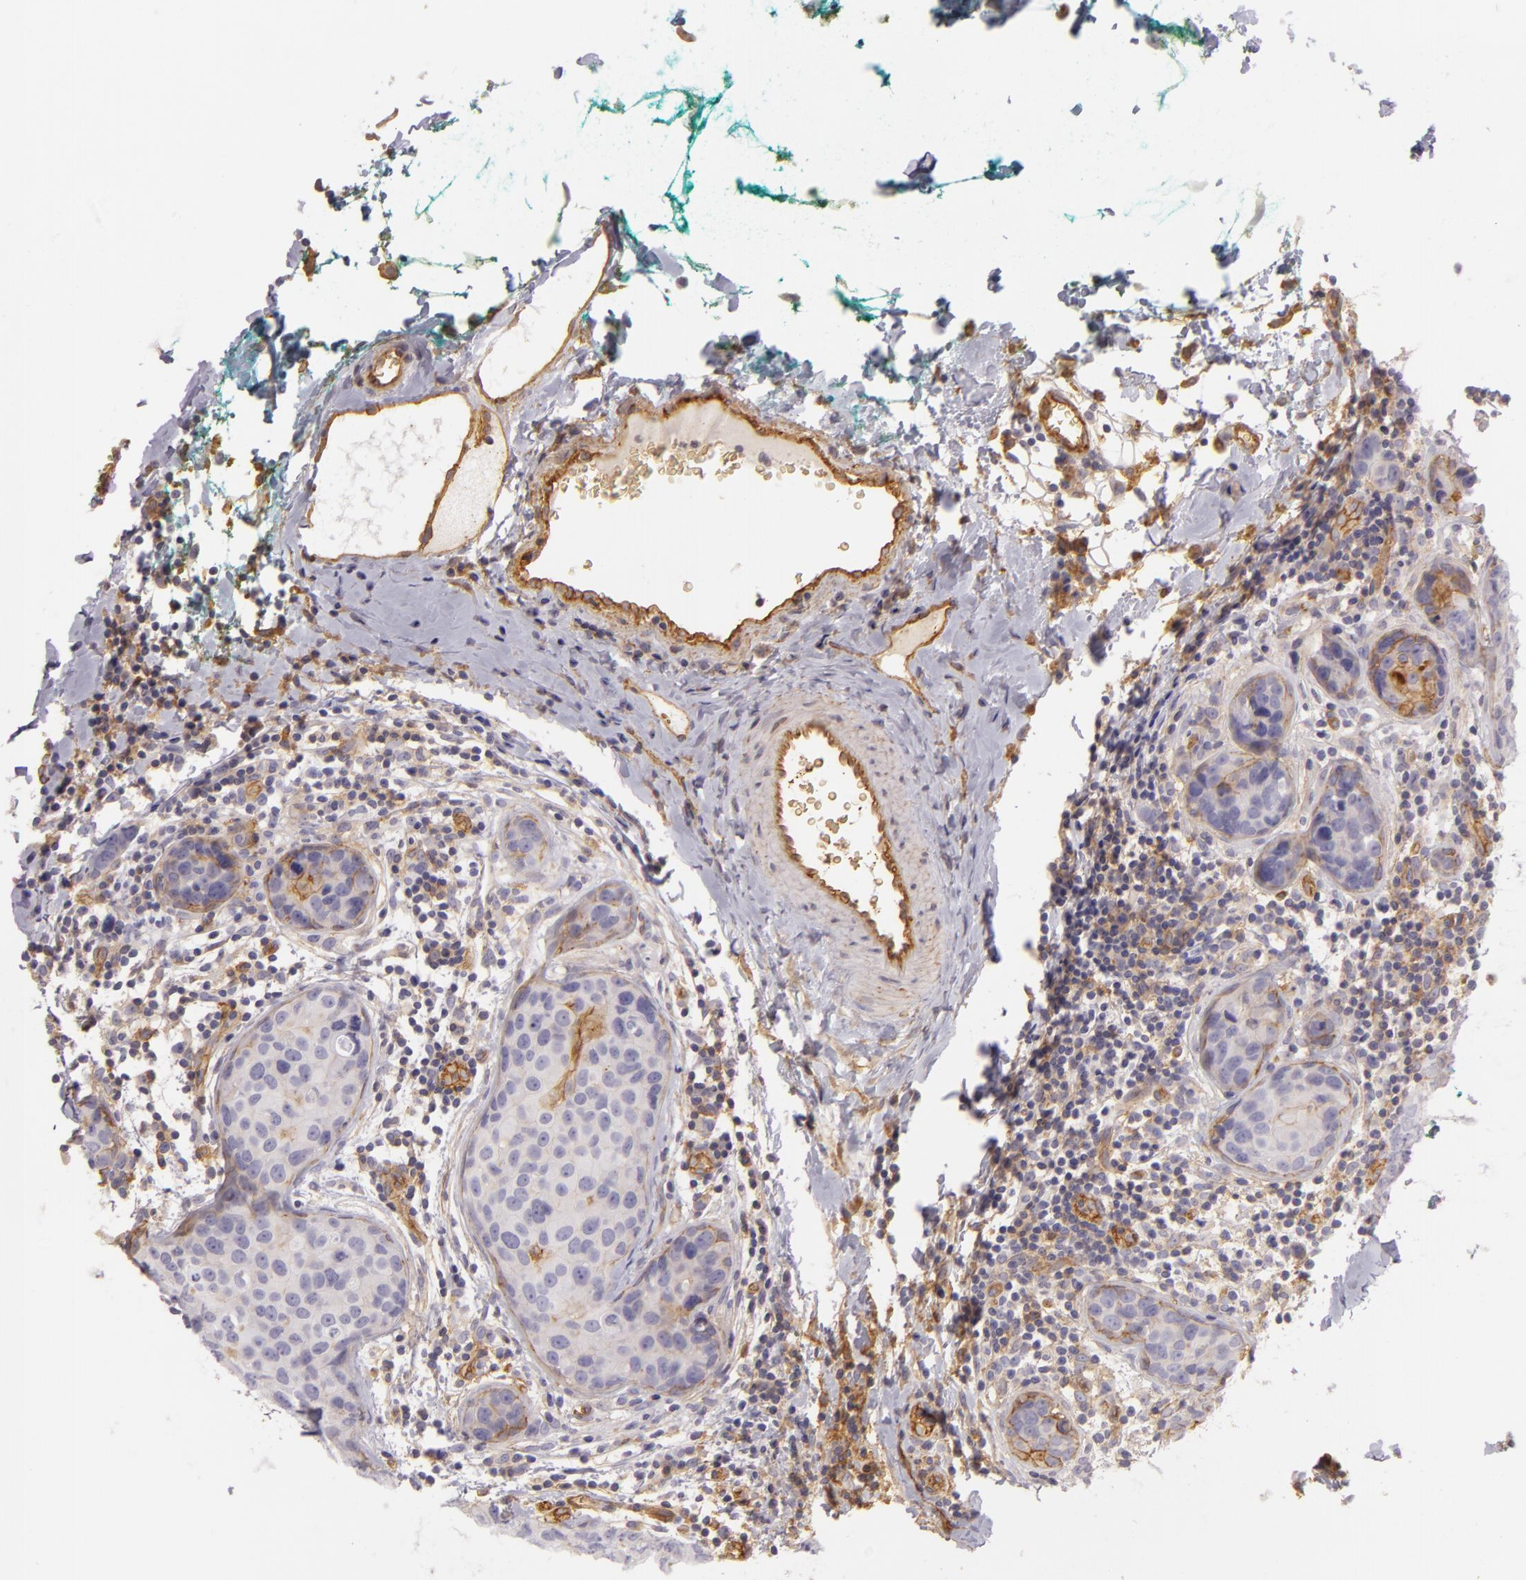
{"staining": {"intensity": "weak", "quantity": "<25%", "location": "cytoplasmic/membranous"}, "tissue": "breast cancer", "cell_type": "Tumor cells", "image_type": "cancer", "snomed": [{"axis": "morphology", "description": "Duct carcinoma"}, {"axis": "topography", "description": "Breast"}], "caption": "There is no significant staining in tumor cells of breast cancer (invasive ductal carcinoma).", "gene": "CD59", "patient": {"sex": "female", "age": 24}}